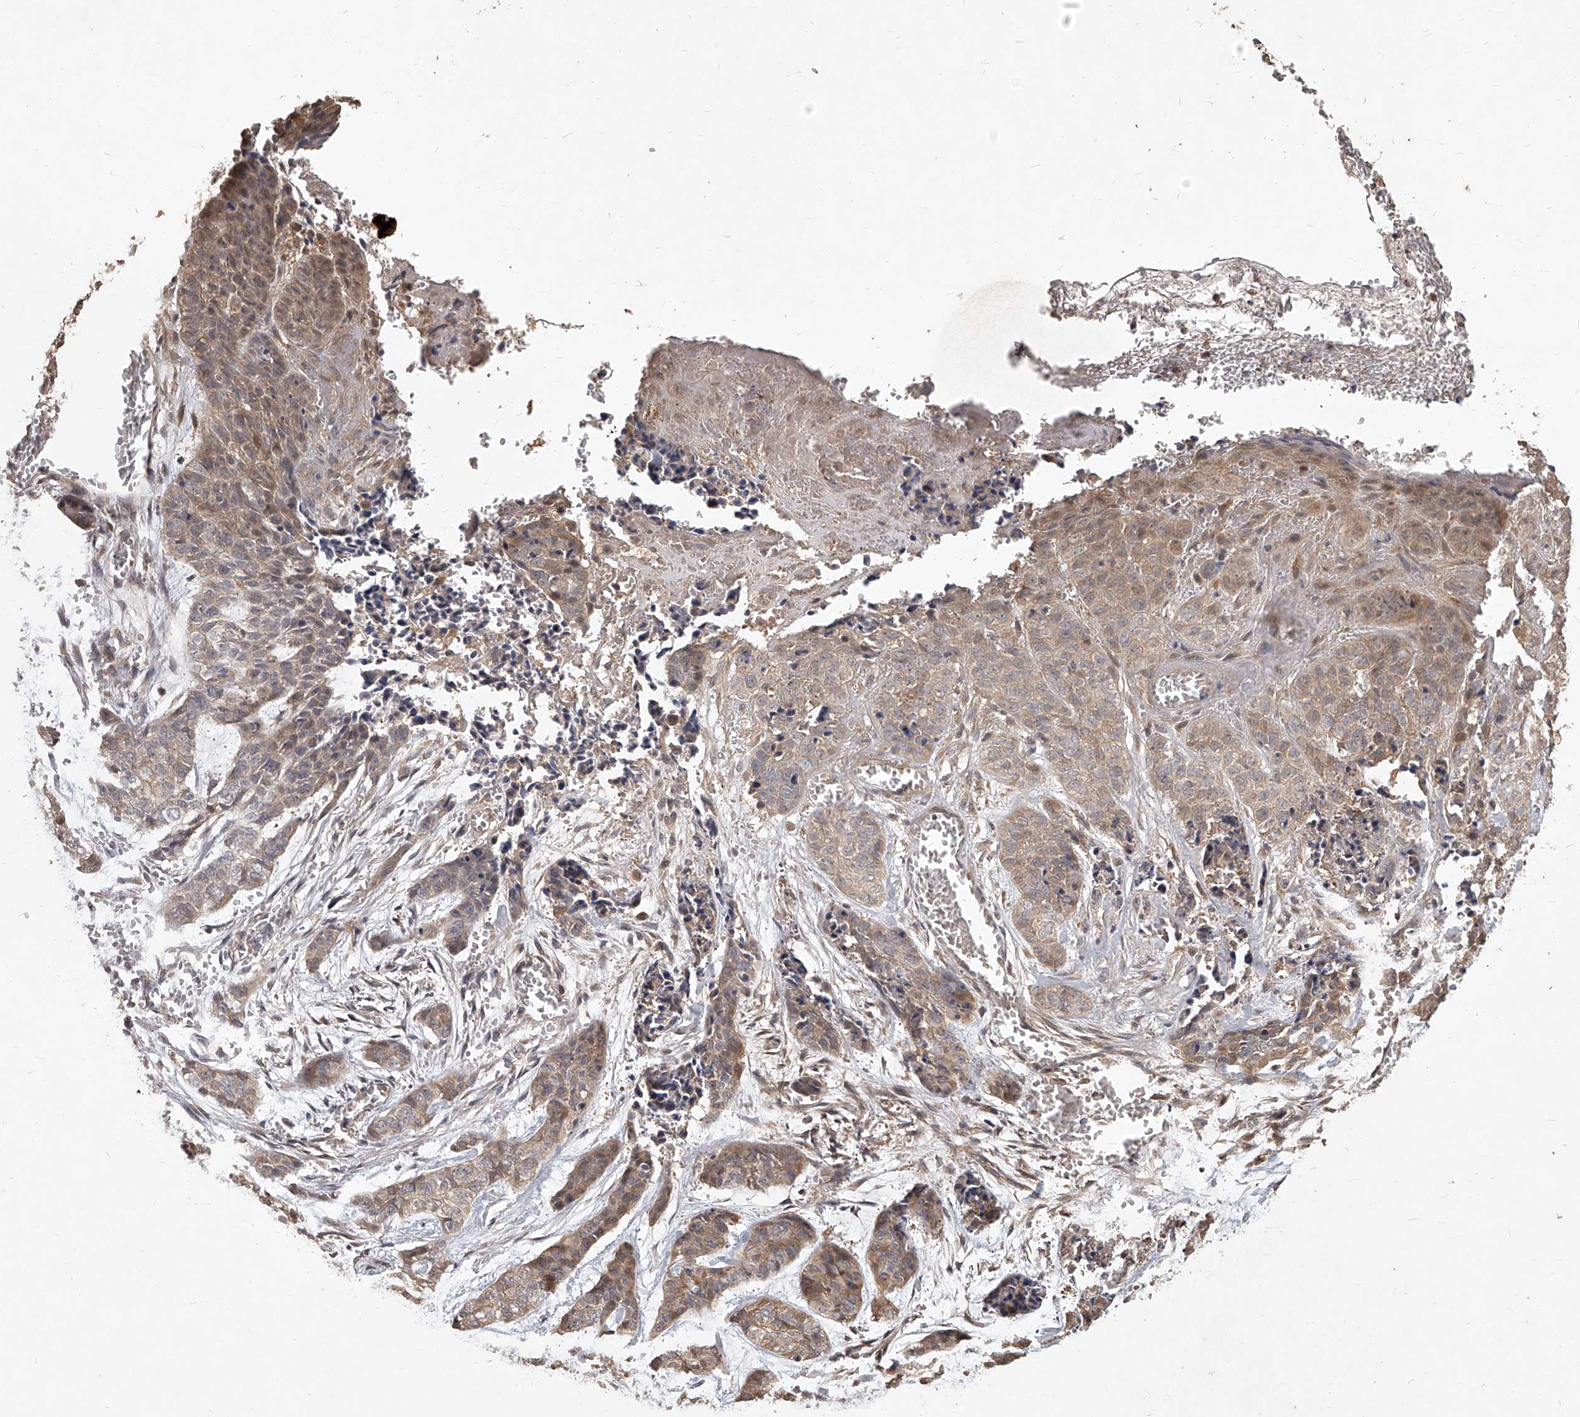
{"staining": {"intensity": "moderate", "quantity": ">75%", "location": "cytoplasmic/membranous"}, "tissue": "skin cancer", "cell_type": "Tumor cells", "image_type": "cancer", "snomed": [{"axis": "morphology", "description": "Basal cell carcinoma"}, {"axis": "topography", "description": "Skin"}], "caption": "Immunohistochemistry (DAB (3,3'-diaminobenzidine)) staining of skin basal cell carcinoma exhibits moderate cytoplasmic/membranous protein staining in about >75% of tumor cells.", "gene": "SLC37A1", "patient": {"sex": "female", "age": 64}}